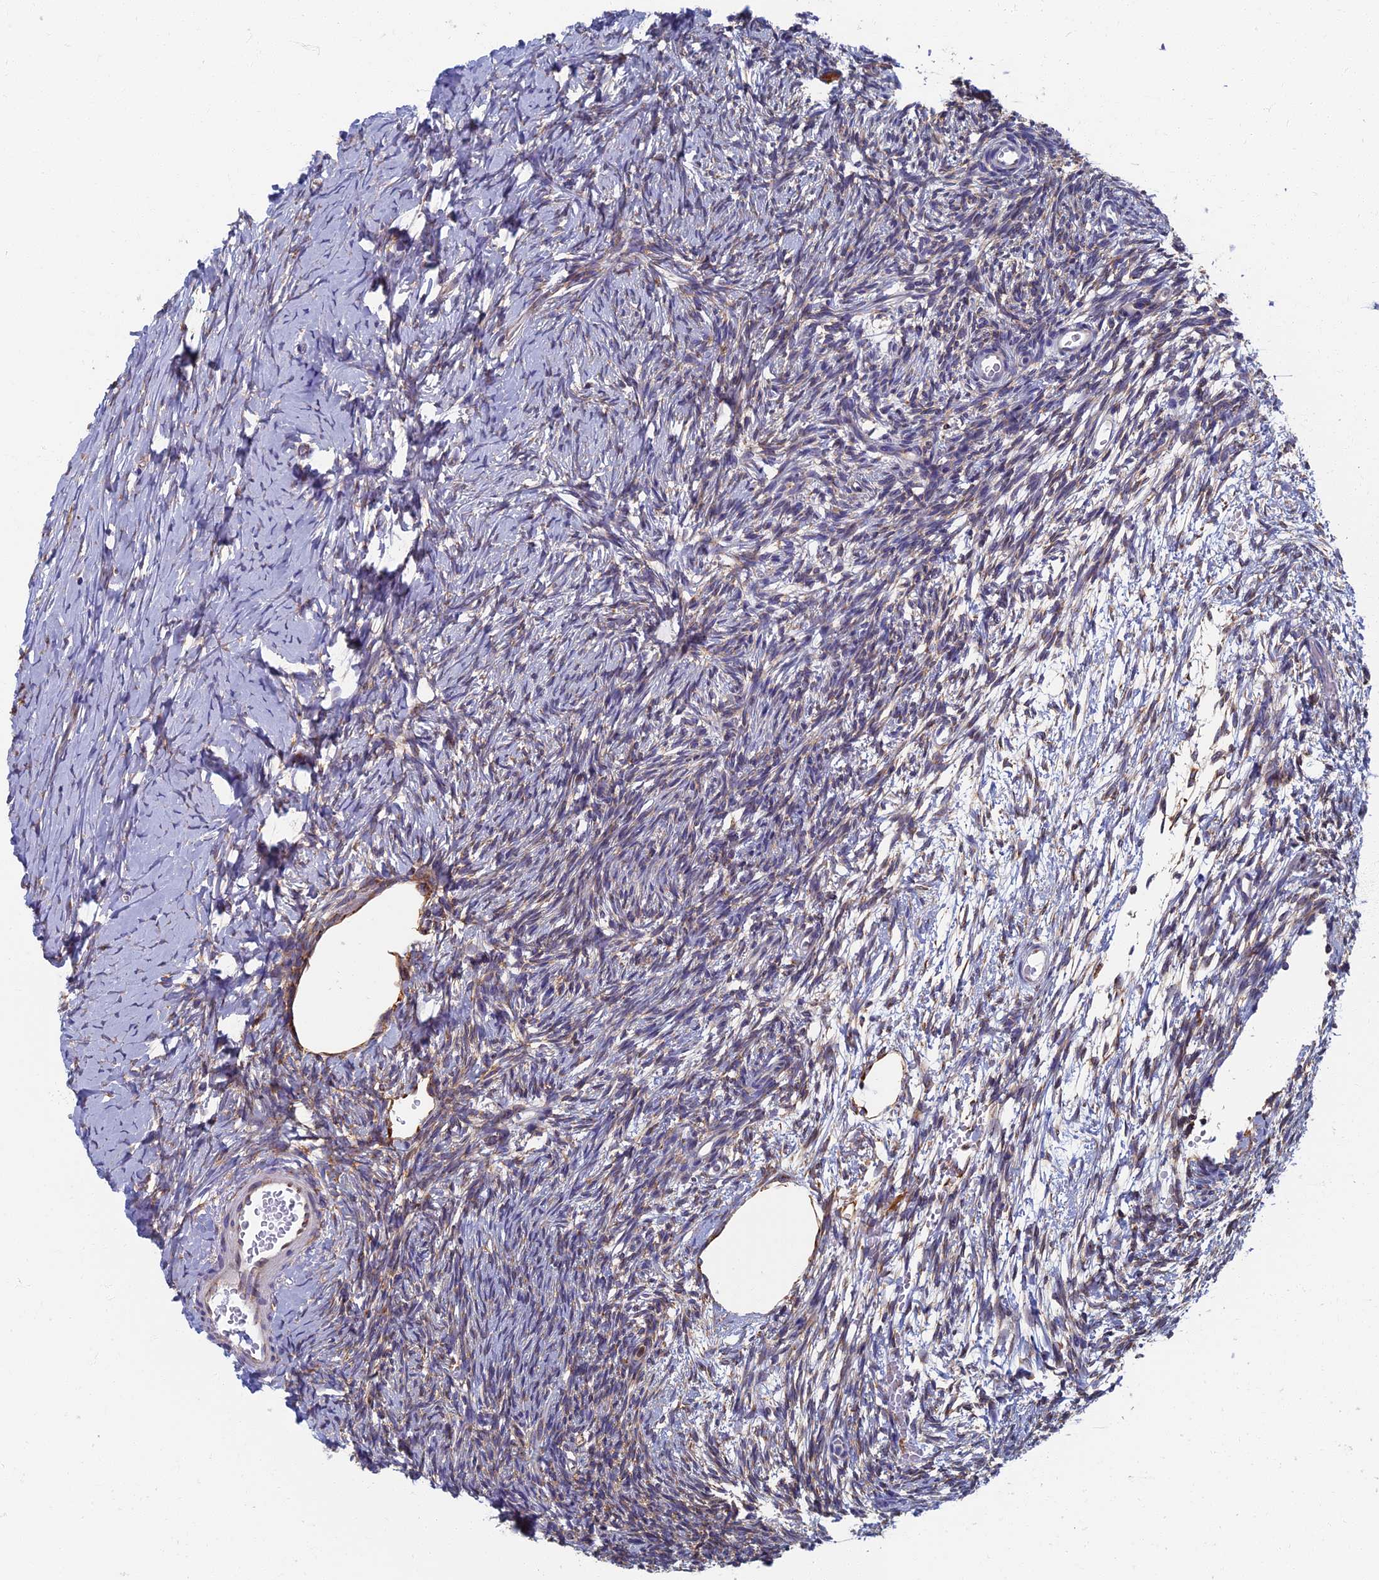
{"staining": {"intensity": "moderate", "quantity": "25%-75%", "location": "cytoplasmic/membranous"}, "tissue": "ovary", "cell_type": "Ovarian stroma cells", "image_type": "normal", "snomed": [{"axis": "morphology", "description": "Normal tissue, NOS"}, {"axis": "topography", "description": "Ovary"}], "caption": "Protein expression by IHC reveals moderate cytoplasmic/membranous expression in about 25%-75% of ovarian stroma cells in normal ovary. (brown staining indicates protein expression, while blue staining denotes nuclei).", "gene": "YBX1", "patient": {"sex": "female", "age": 39}}